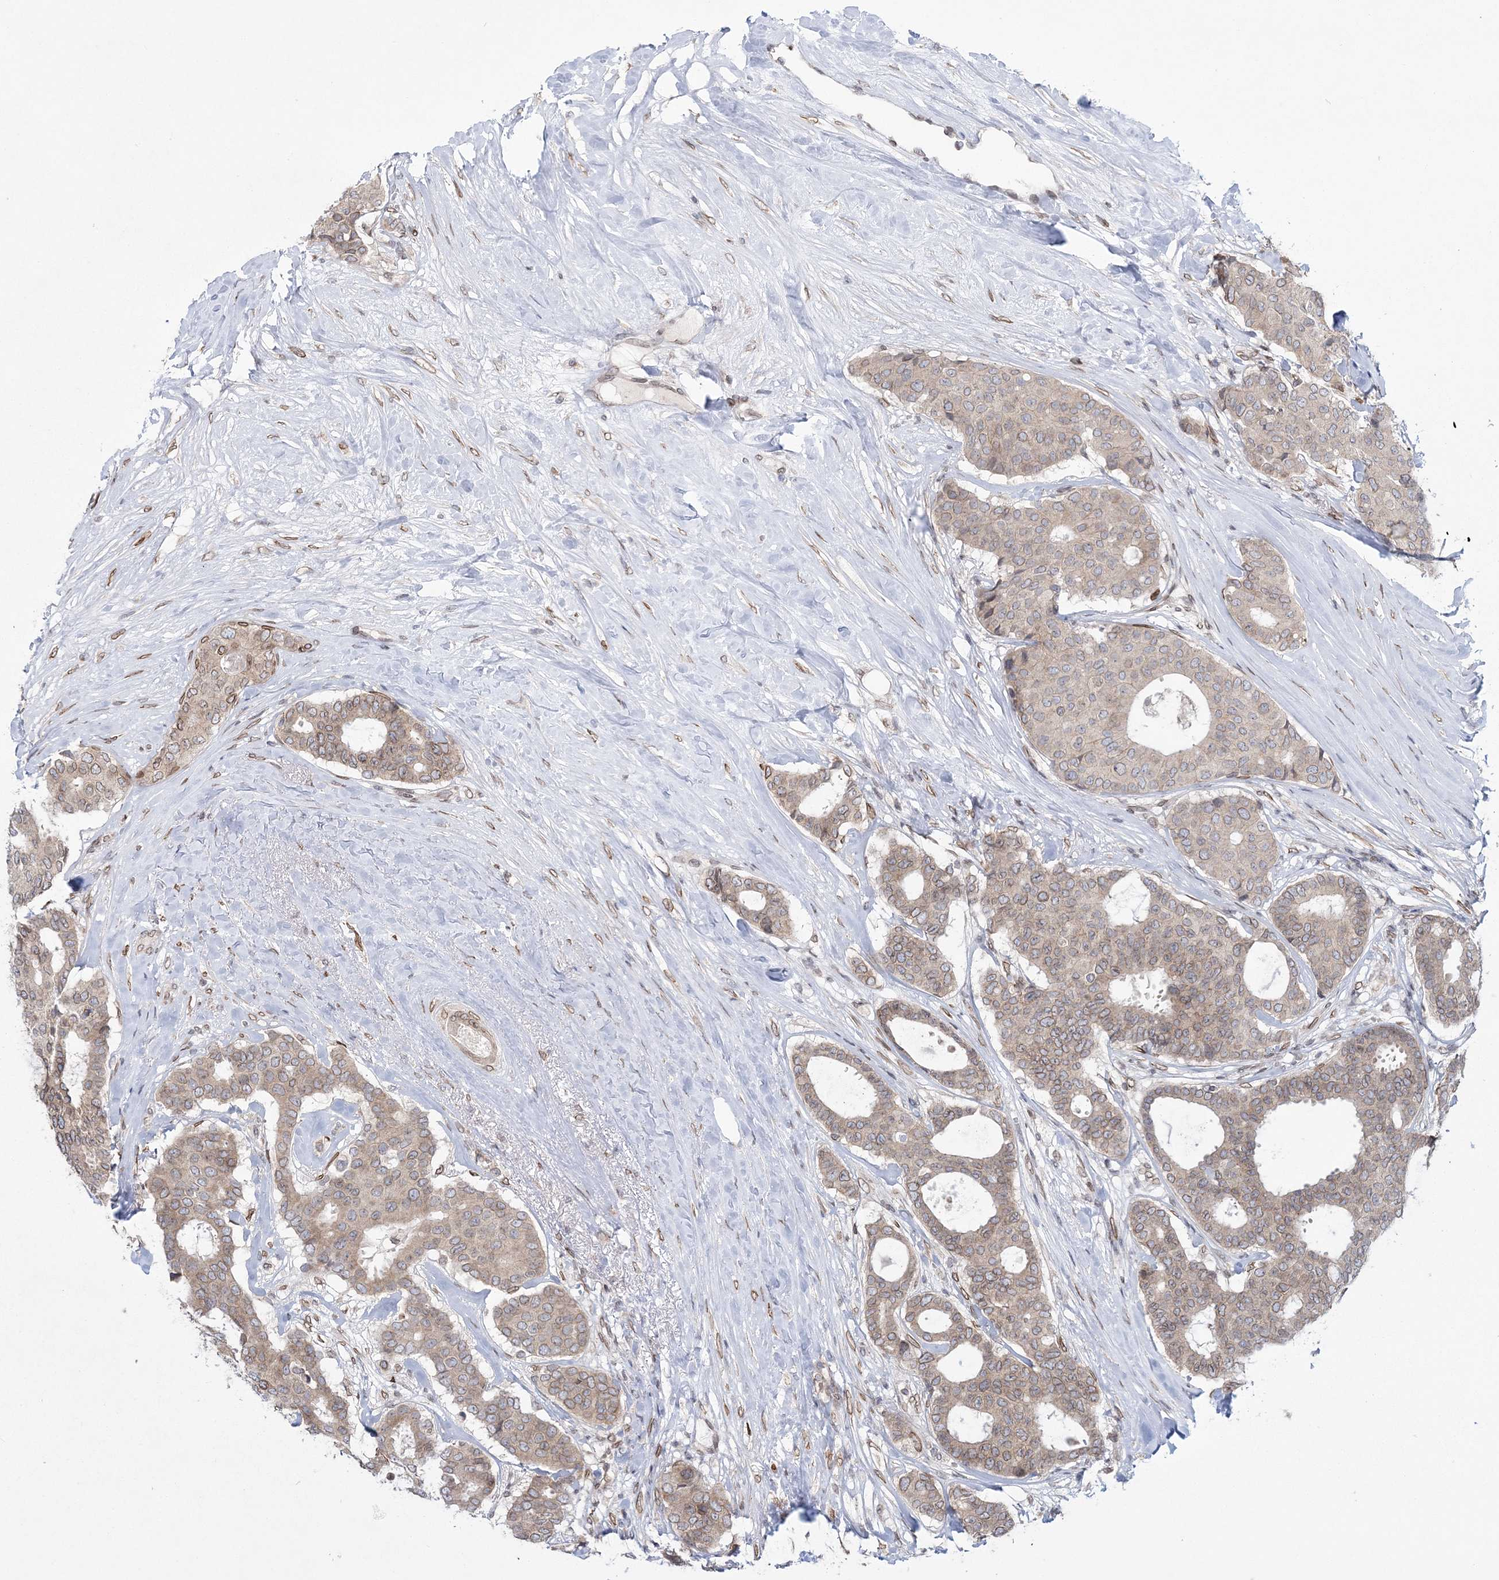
{"staining": {"intensity": "weak", "quantity": ">75%", "location": "cytoplasmic/membranous,nuclear"}, "tissue": "breast cancer", "cell_type": "Tumor cells", "image_type": "cancer", "snomed": [{"axis": "morphology", "description": "Duct carcinoma"}, {"axis": "topography", "description": "Breast"}], "caption": "Weak cytoplasmic/membranous and nuclear protein positivity is appreciated in approximately >75% of tumor cells in breast cancer.", "gene": "DNAJC27", "patient": {"sex": "female", "age": 75}}